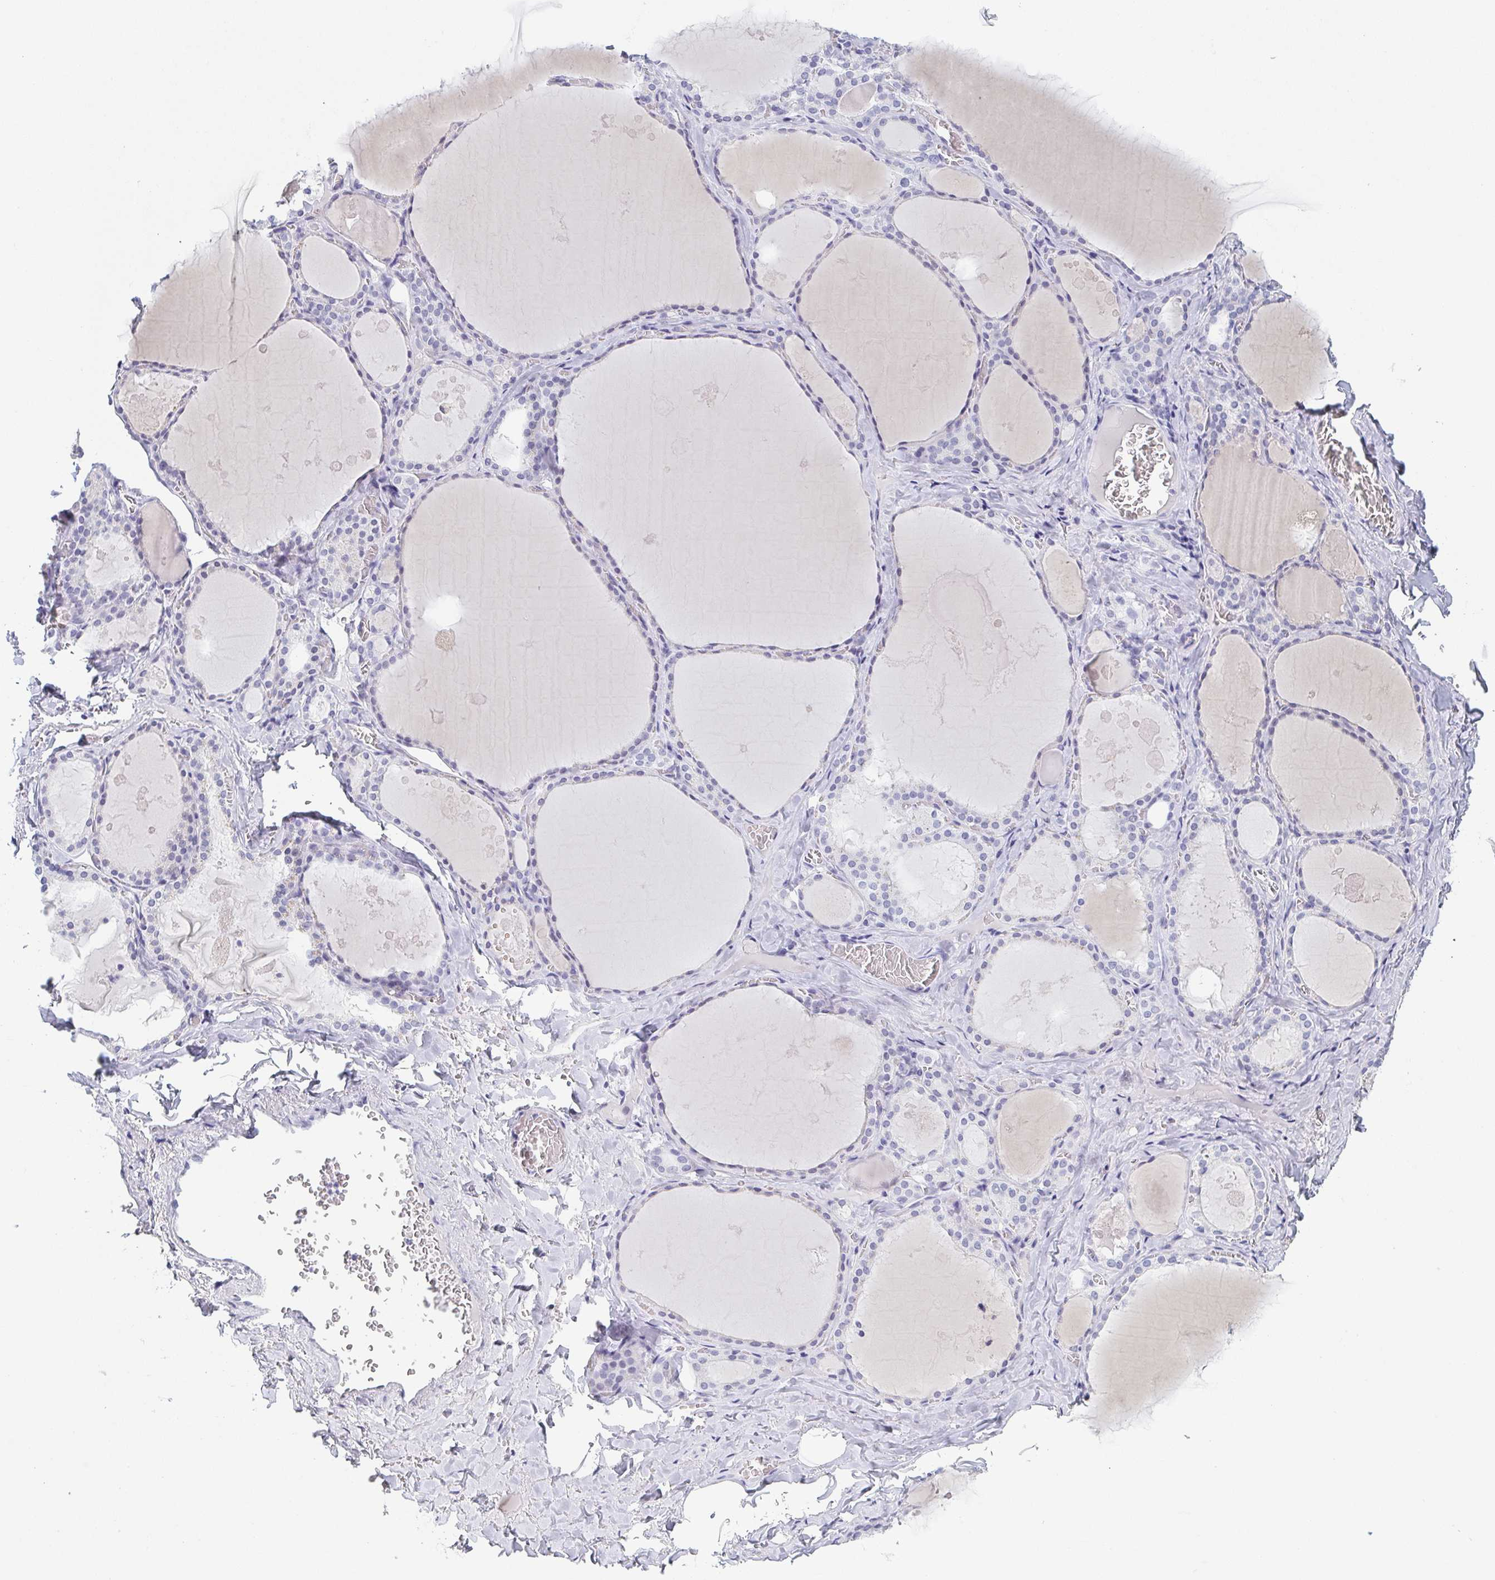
{"staining": {"intensity": "negative", "quantity": "none", "location": "none"}, "tissue": "thyroid gland", "cell_type": "Glandular cells", "image_type": "normal", "snomed": [{"axis": "morphology", "description": "Normal tissue, NOS"}, {"axis": "topography", "description": "Thyroid gland"}], "caption": "An image of human thyroid gland is negative for staining in glandular cells. Brightfield microscopy of immunohistochemistry stained with DAB (brown) and hematoxylin (blue), captured at high magnification.", "gene": "REG4", "patient": {"sex": "male", "age": 56}}